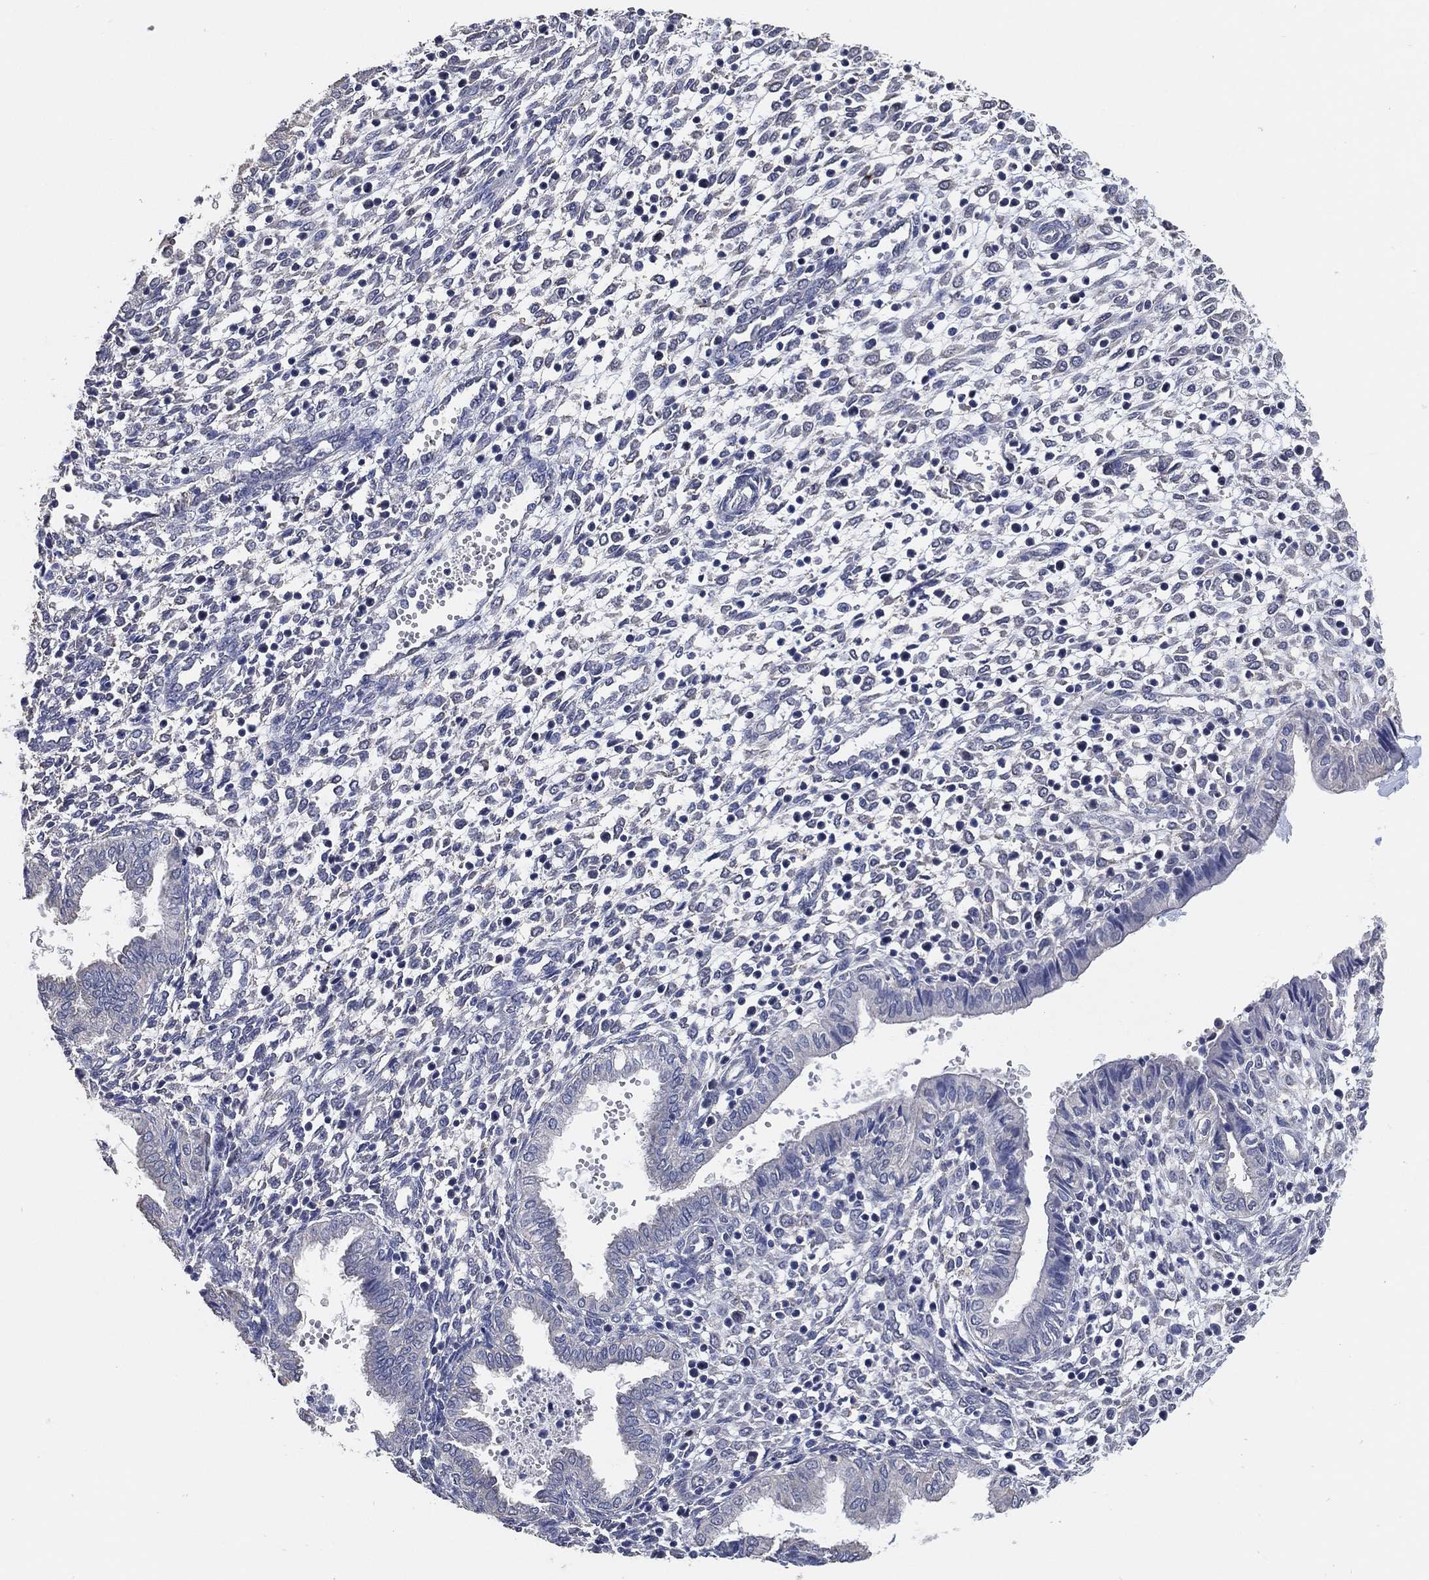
{"staining": {"intensity": "negative", "quantity": "none", "location": "none"}, "tissue": "endometrium", "cell_type": "Cells in endometrial stroma", "image_type": "normal", "snomed": [{"axis": "morphology", "description": "Normal tissue, NOS"}, {"axis": "topography", "description": "Endometrium"}], "caption": "IHC photomicrograph of unremarkable human endometrium stained for a protein (brown), which reveals no expression in cells in endometrial stroma.", "gene": "KLK5", "patient": {"sex": "female", "age": 43}}